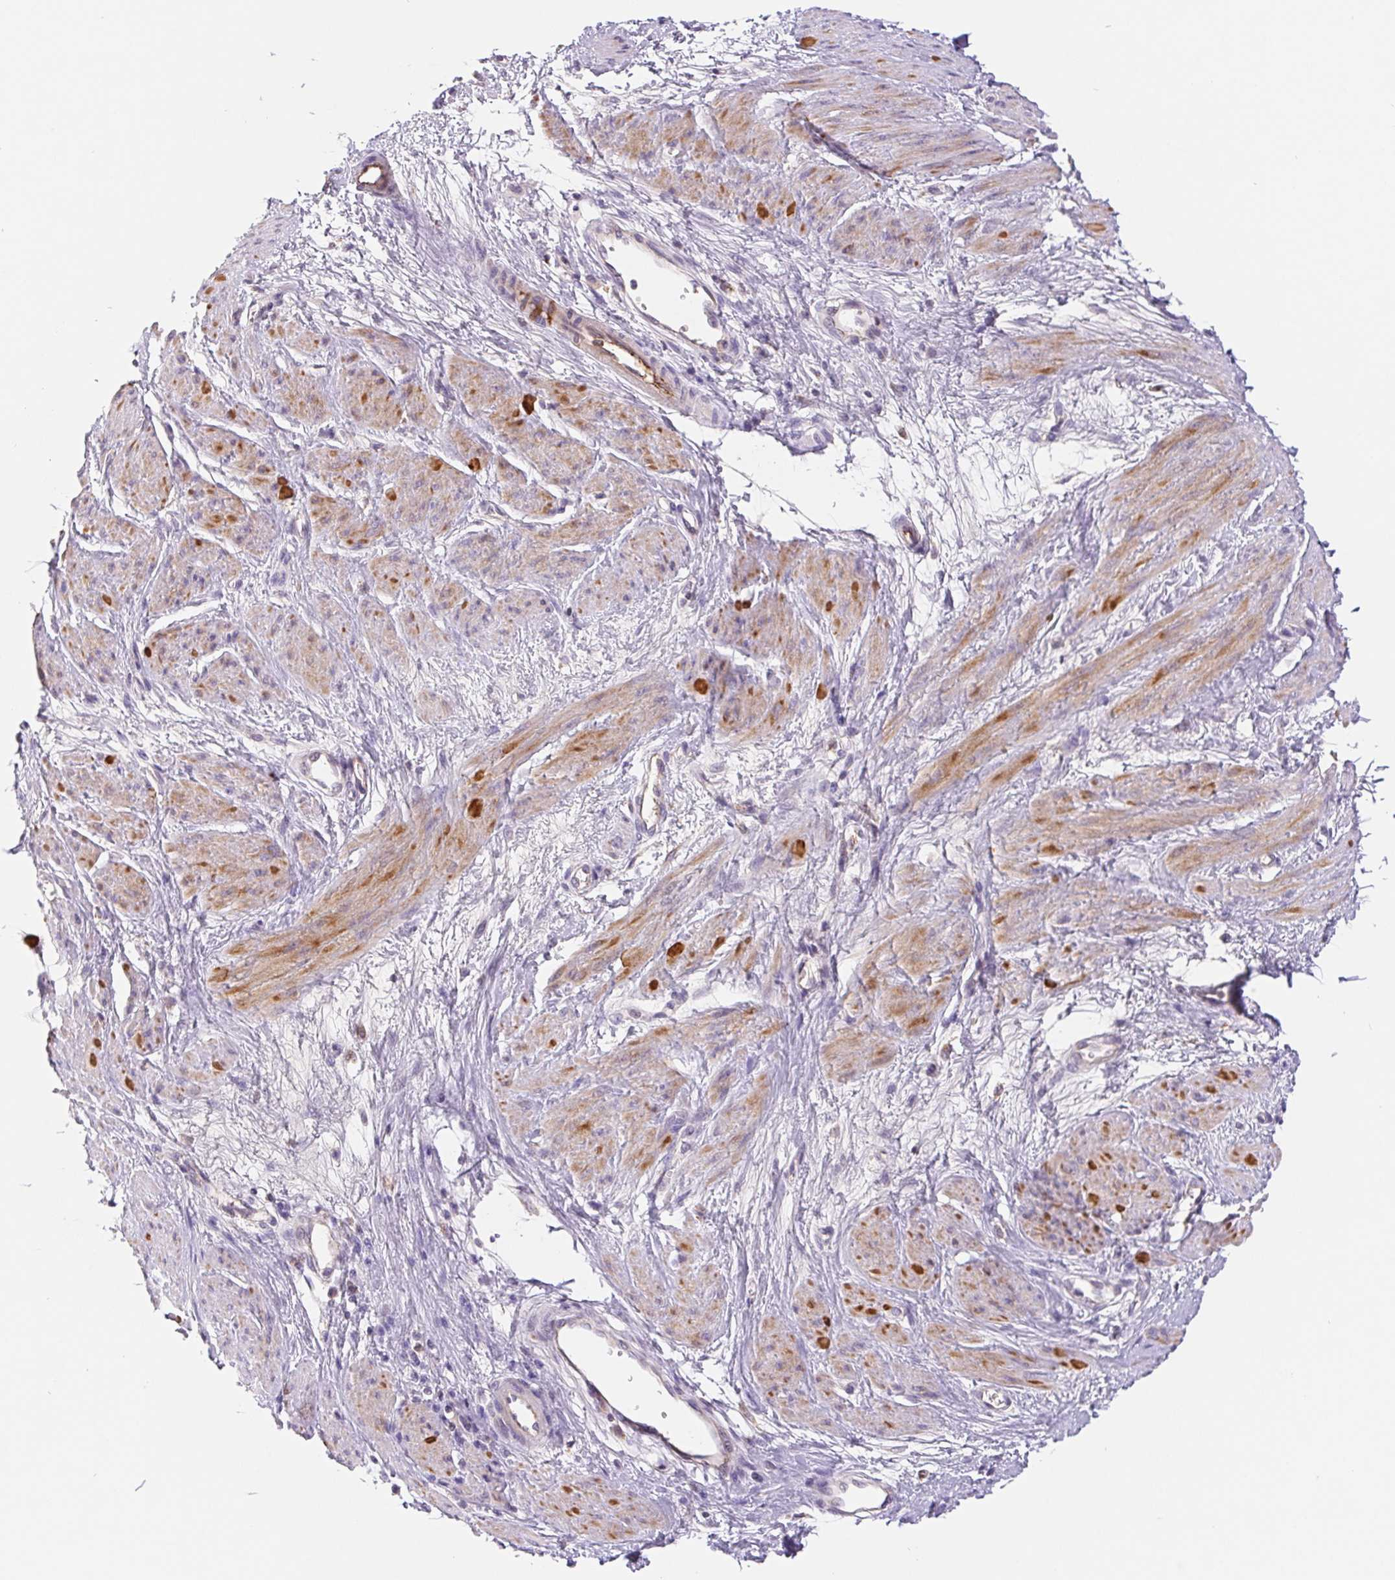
{"staining": {"intensity": "moderate", "quantity": "25%-75%", "location": "cytoplasmic/membranous"}, "tissue": "smooth muscle", "cell_type": "Smooth muscle cells", "image_type": "normal", "snomed": [{"axis": "morphology", "description": "Normal tissue, NOS"}, {"axis": "topography", "description": "Smooth muscle"}, {"axis": "topography", "description": "Uterus"}], "caption": "The immunohistochemical stain shows moderate cytoplasmic/membranous staining in smooth muscle cells of normal smooth muscle.", "gene": "EMC6", "patient": {"sex": "female", "age": 39}}